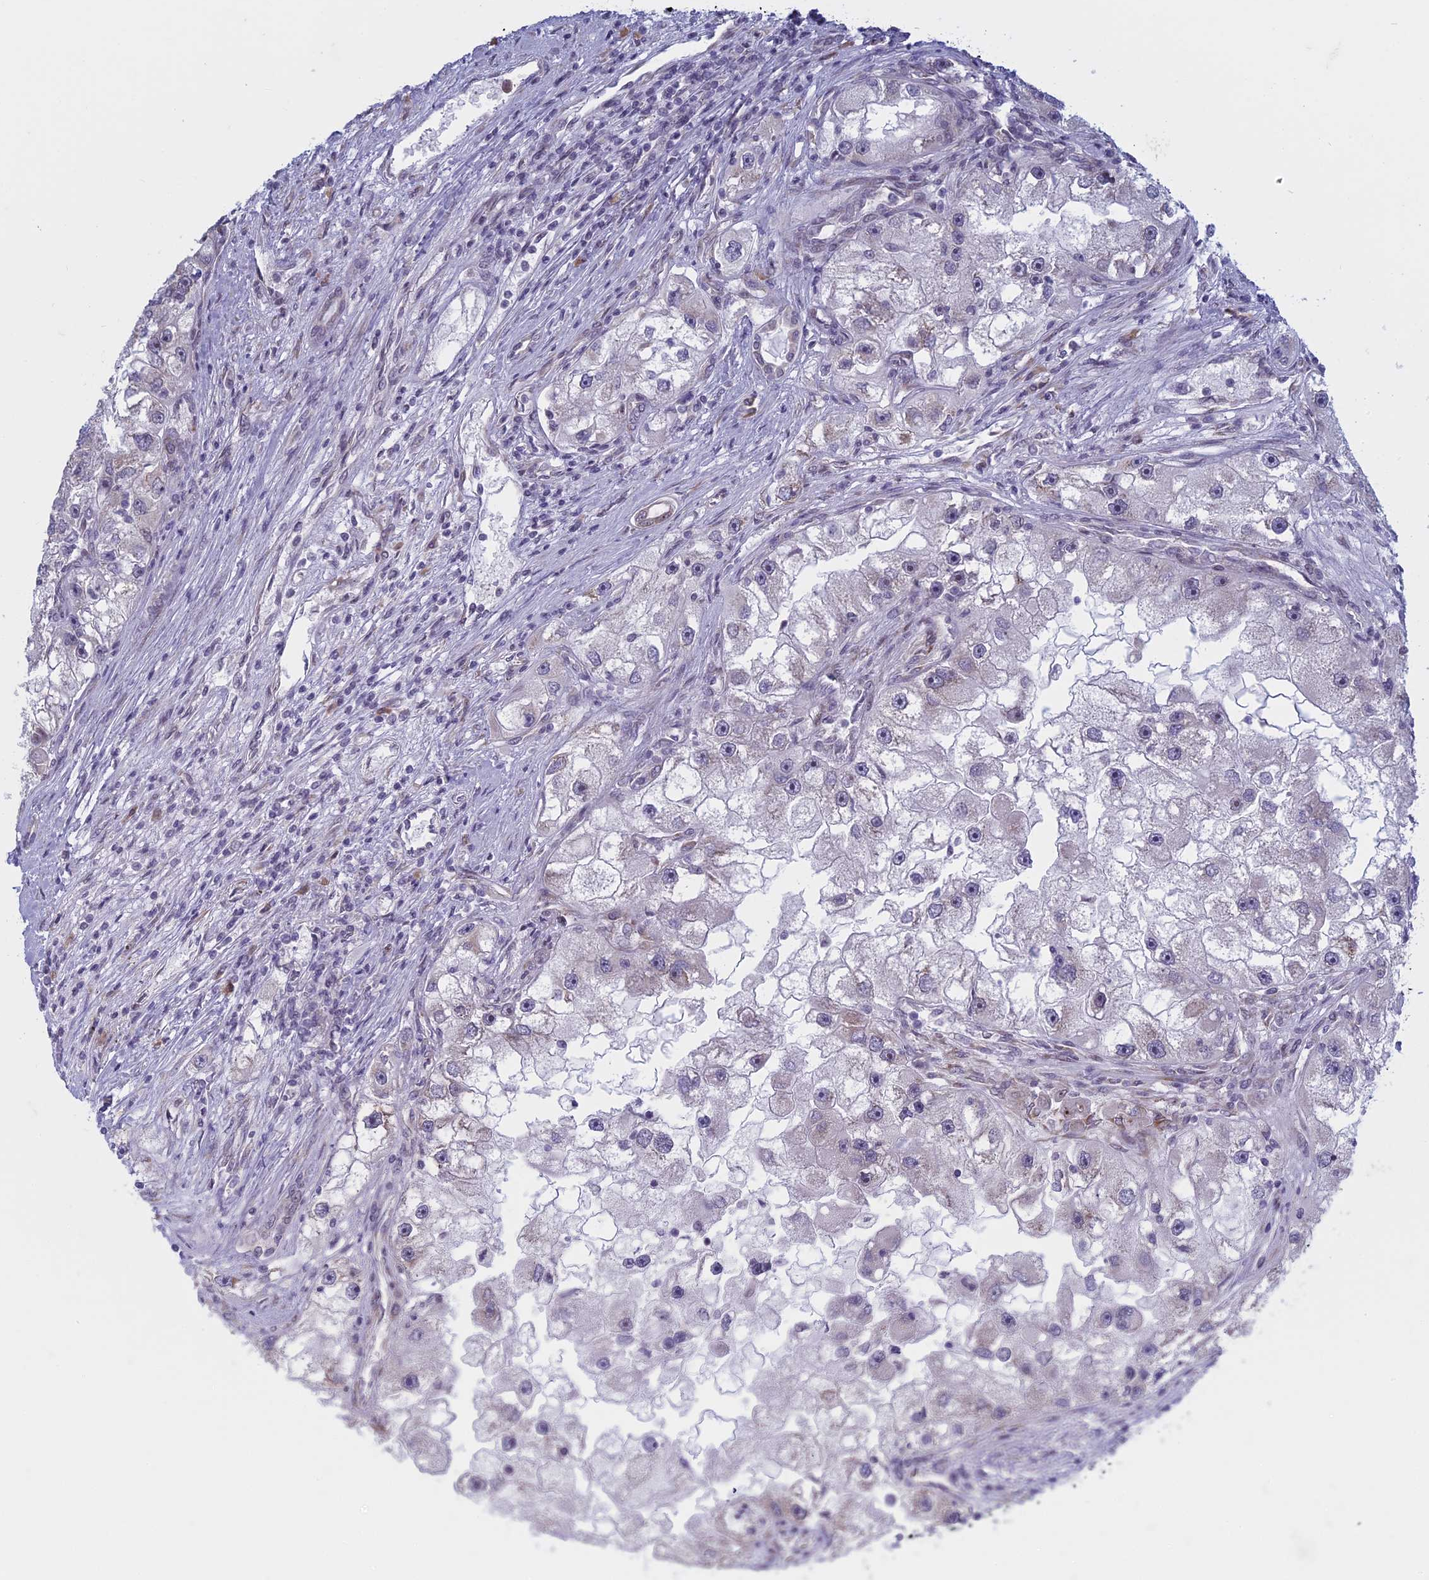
{"staining": {"intensity": "negative", "quantity": "none", "location": "none"}, "tissue": "renal cancer", "cell_type": "Tumor cells", "image_type": "cancer", "snomed": [{"axis": "morphology", "description": "Adenocarcinoma, NOS"}, {"axis": "topography", "description": "Kidney"}], "caption": "Adenocarcinoma (renal) was stained to show a protein in brown. There is no significant staining in tumor cells.", "gene": "RPS19BP1", "patient": {"sex": "male", "age": 63}}